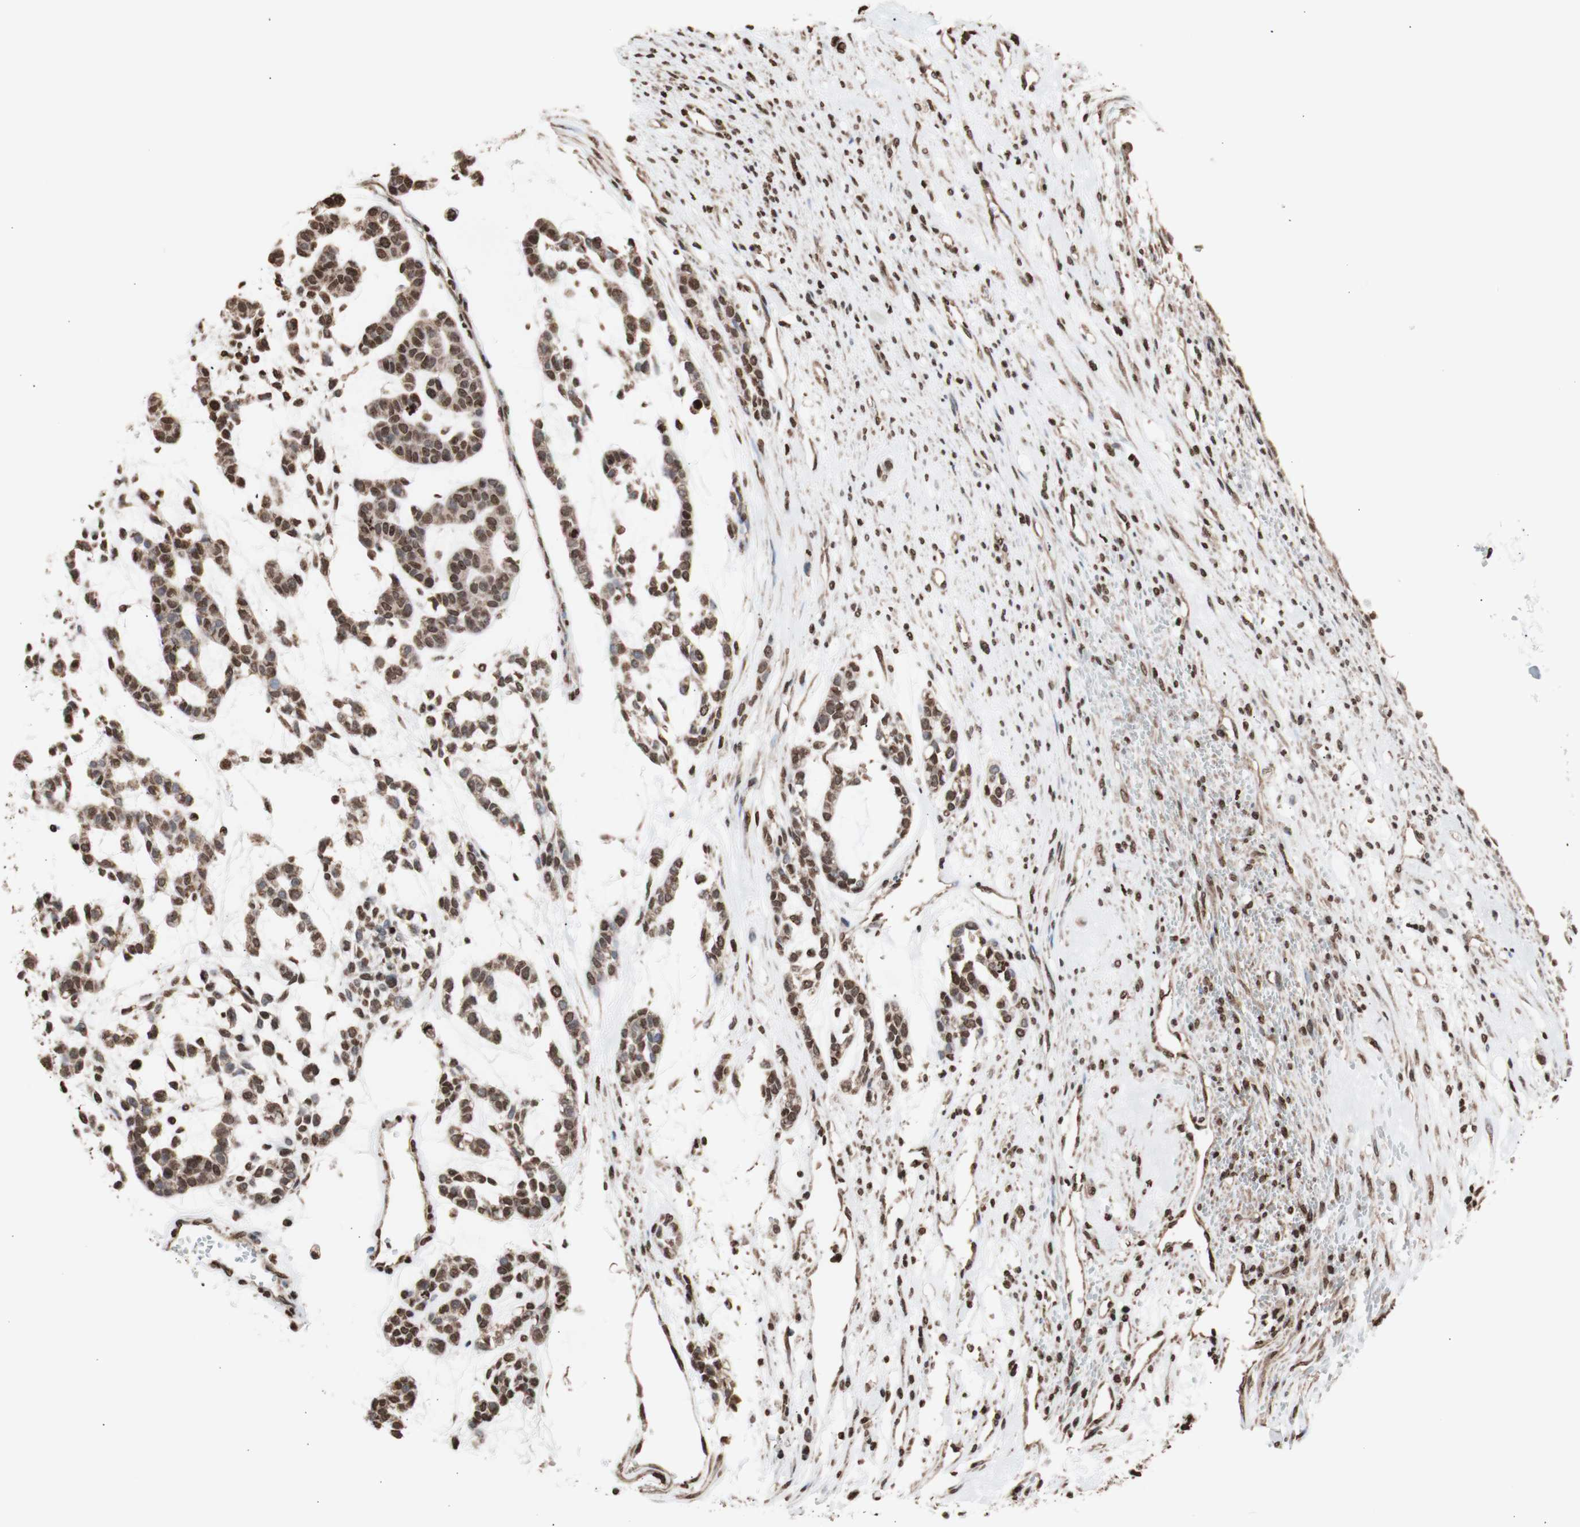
{"staining": {"intensity": "moderate", "quantity": ">75%", "location": "cytoplasmic/membranous,nuclear"}, "tissue": "head and neck cancer", "cell_type": "Tumor cells", "image_type": "cancer", "snomed": [{"axis": "morphology", "description": "Adenocarcinoma, NOS"}, {"axis": "morphology", "description": "Adenoma, NOS"}, {"axis": "topography", "description": "Head-Neck"}], "caption": "Tumor cells exhibit medium levels of moderate cytoplasmic/membranous and nuclear staining in about >75% of cells in adenocarcinoma (head and neck).", "gene": "SNAI2", "patient": {"sex": "female", "age": 55}}